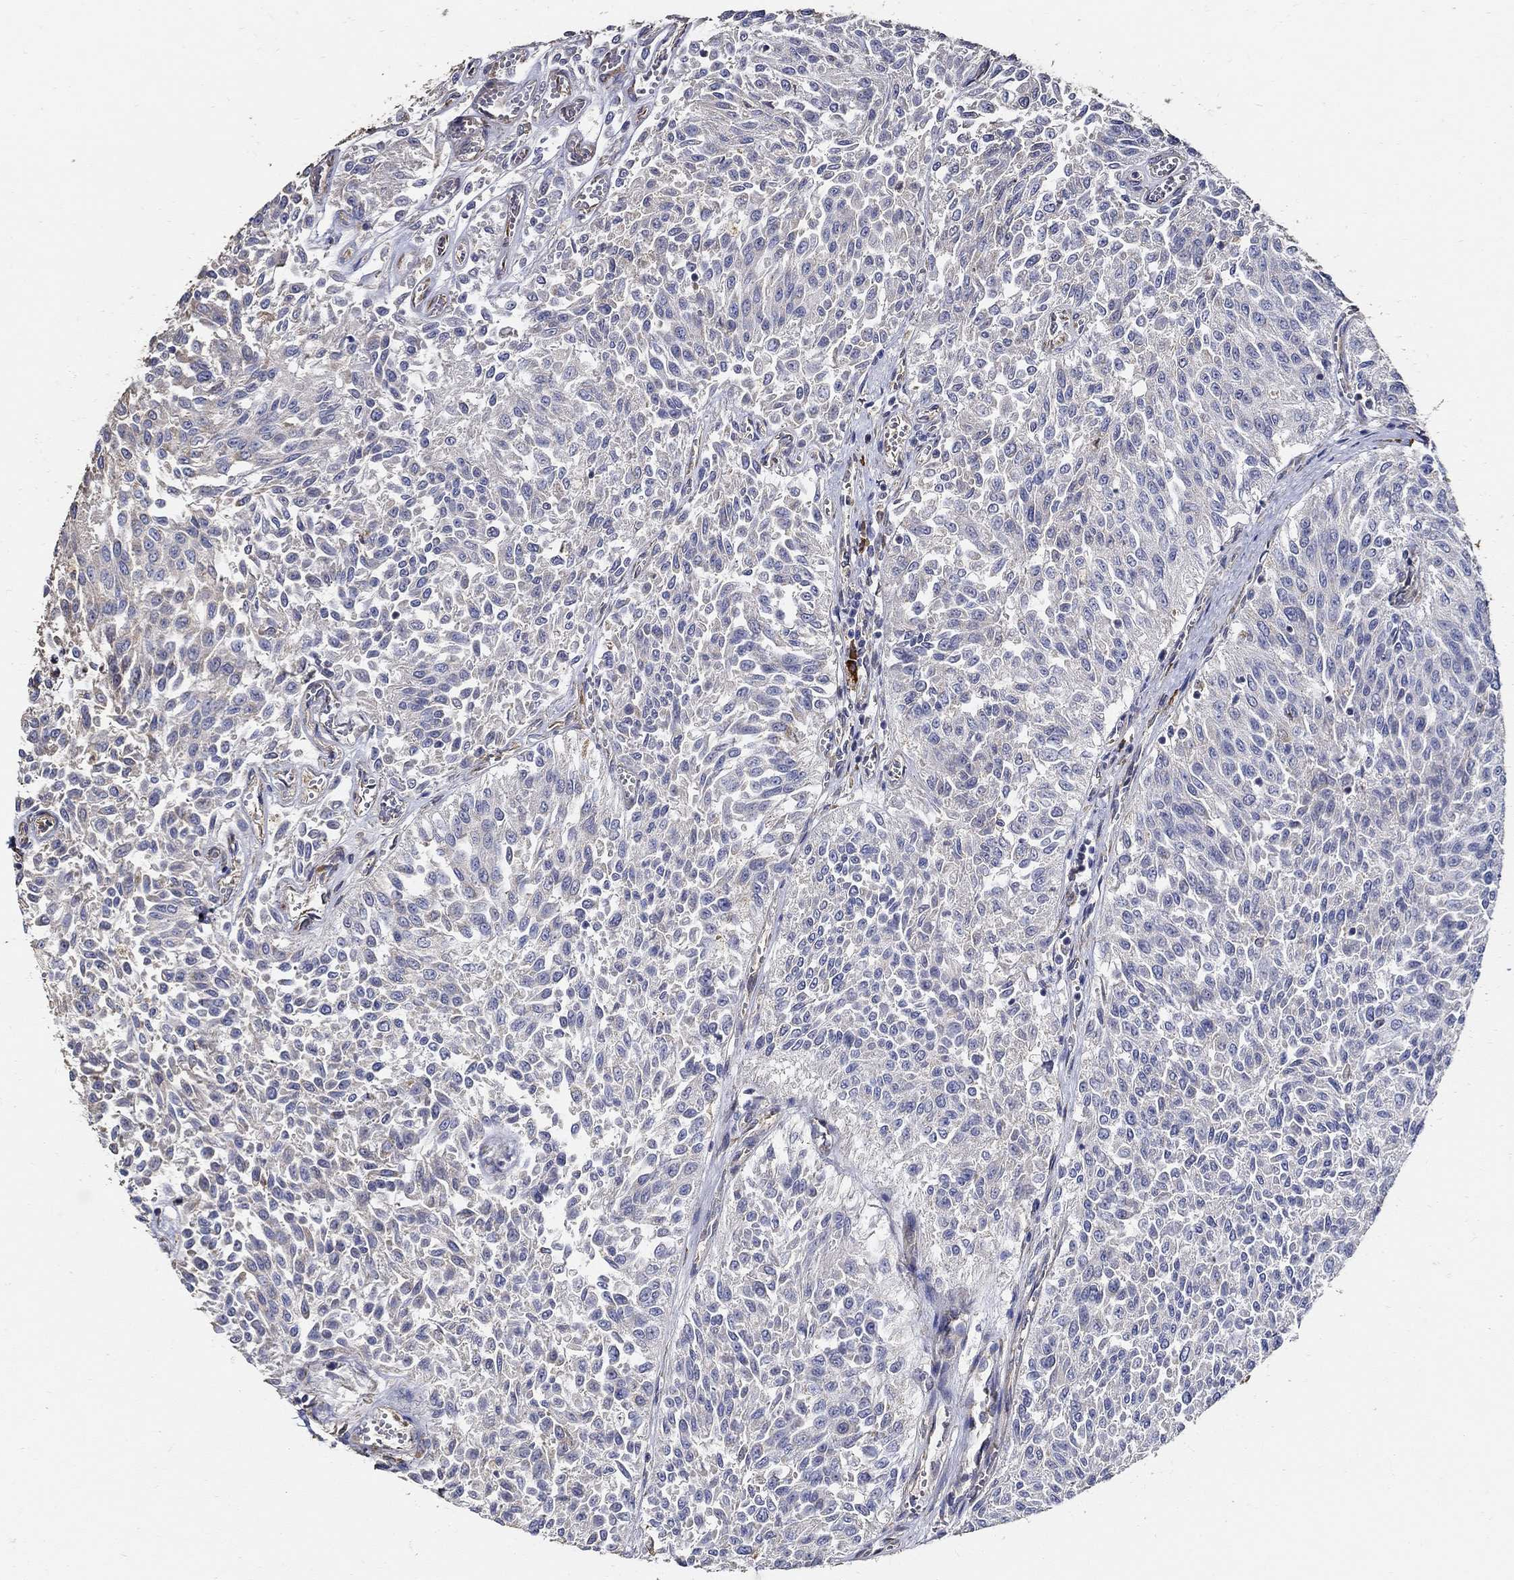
{"staining": {"intensity": "negative", "quantity": "none", "location": "none"}, "tissue": "urothelial cancer", "cell_type": "Tumor cells", "image_type": "cancer", "snomed": [{"axis": "morphology", "description": "Urothelial carcinoma, Low grade"}, {"axis": "topography", "description": "Urinary bladder"}], "caption": "Human low-grade urothelial carcinoma stained for a protein using IHC shows no staining in tumor cells.", "gene": "EMILIN3", "patient": {"sex": "male", "age": 78}}